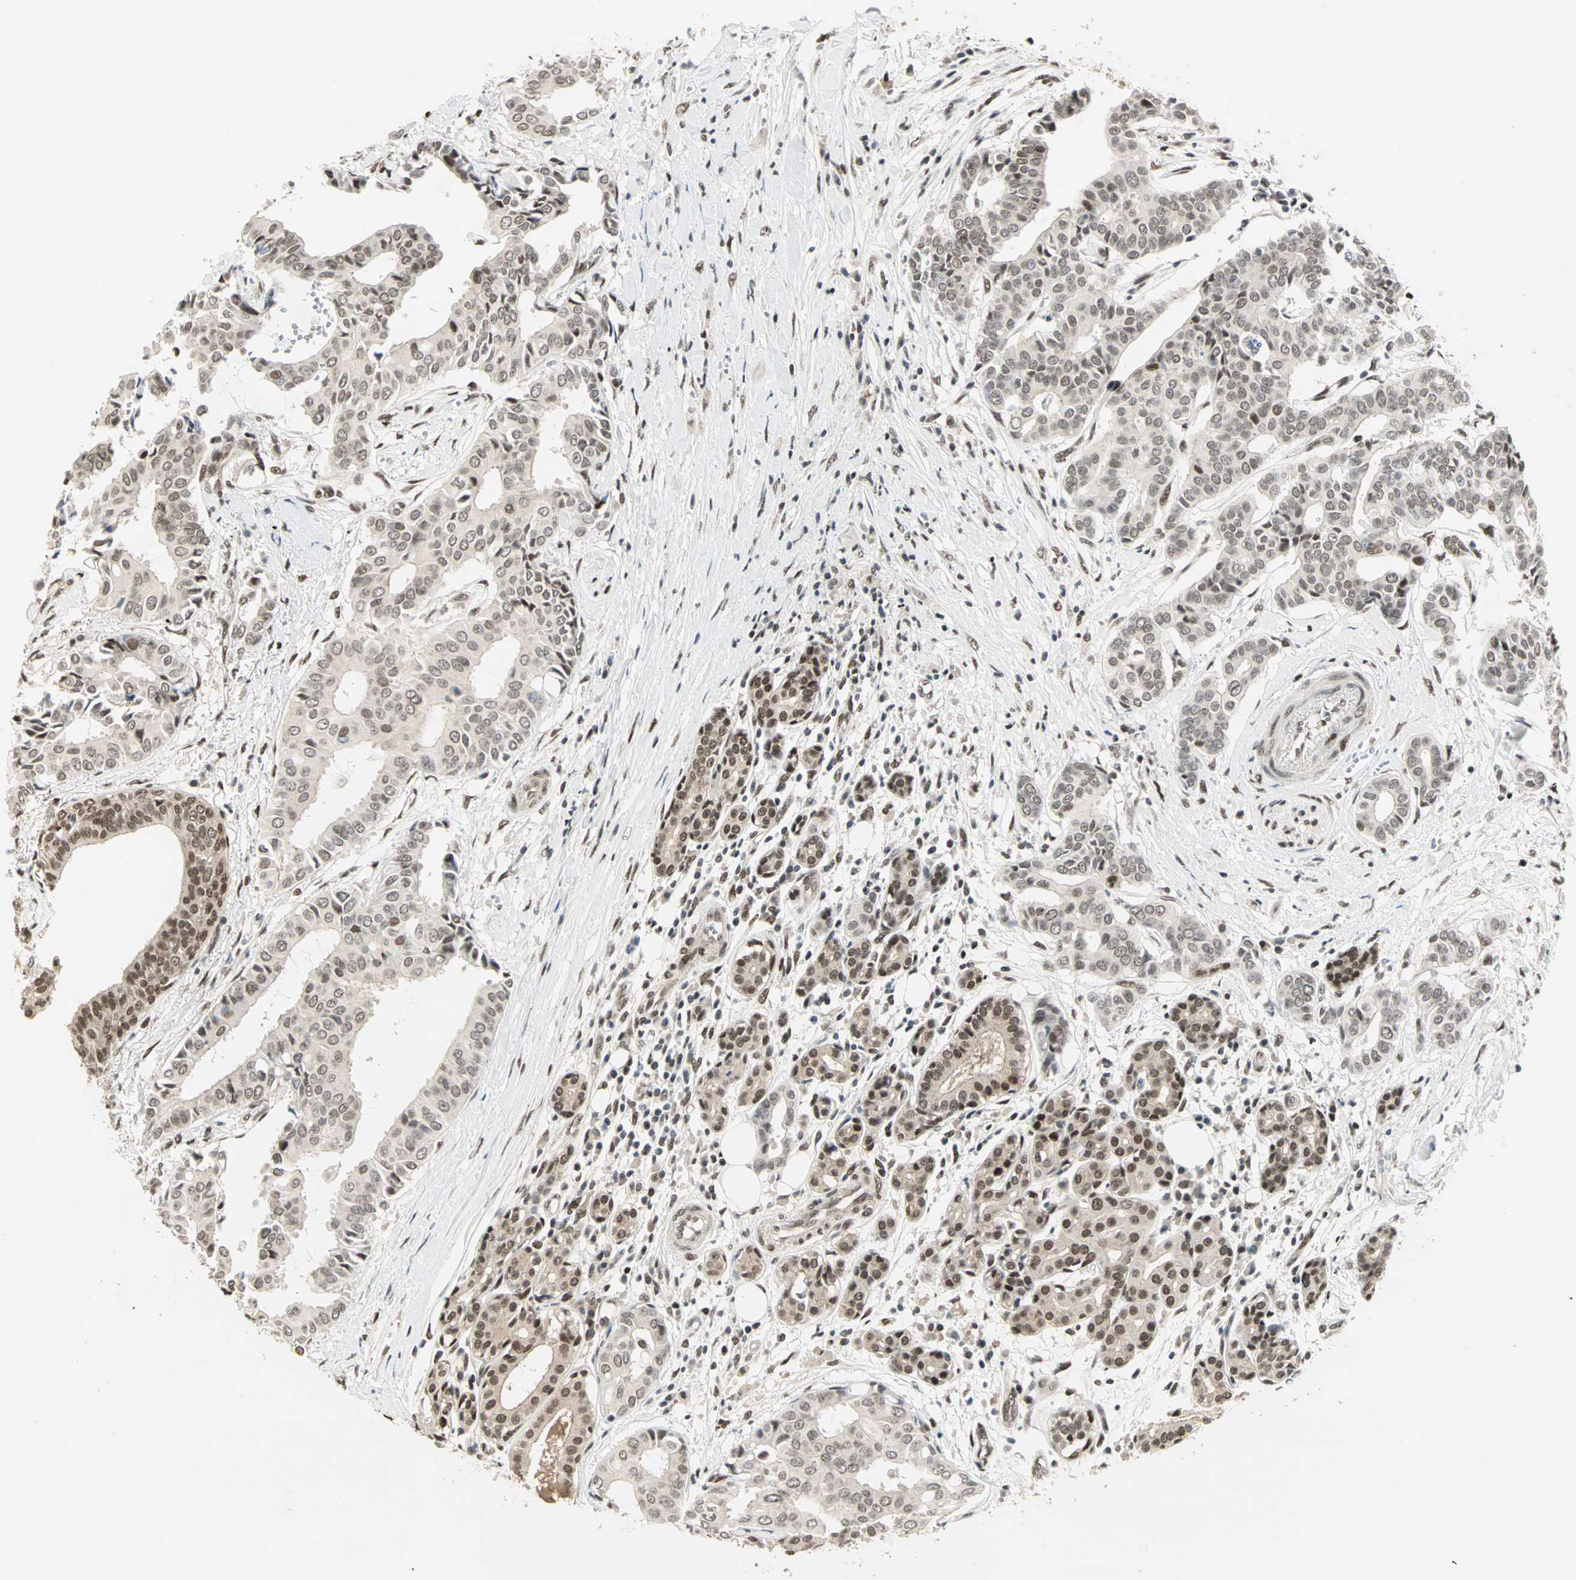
{"staining": {"intensity": "weak", "quantity": ">75%", "location": "nuclear"}, "tissue": "head and neck cancer", "cell_type": "Tumor cells", "image_type": "cancer", "snomed": [{"axis": "morphology", "description": "Adenocarcinoma, NOS"}, {"axis": "topography", "description": "Salivary gland"}, {"axis": "topography", "description": "Head-Neck"}], "caption": "Head and neck adenocarcinoma stained with DAB (3,3'-diaminobenzidine) immunohistochemistry (IHC) displays low levels of weak nuclear positivity in approximately >75% of tumor cells.", "gene": "BLM", "patient": {"sex": "female", "age": 59}}